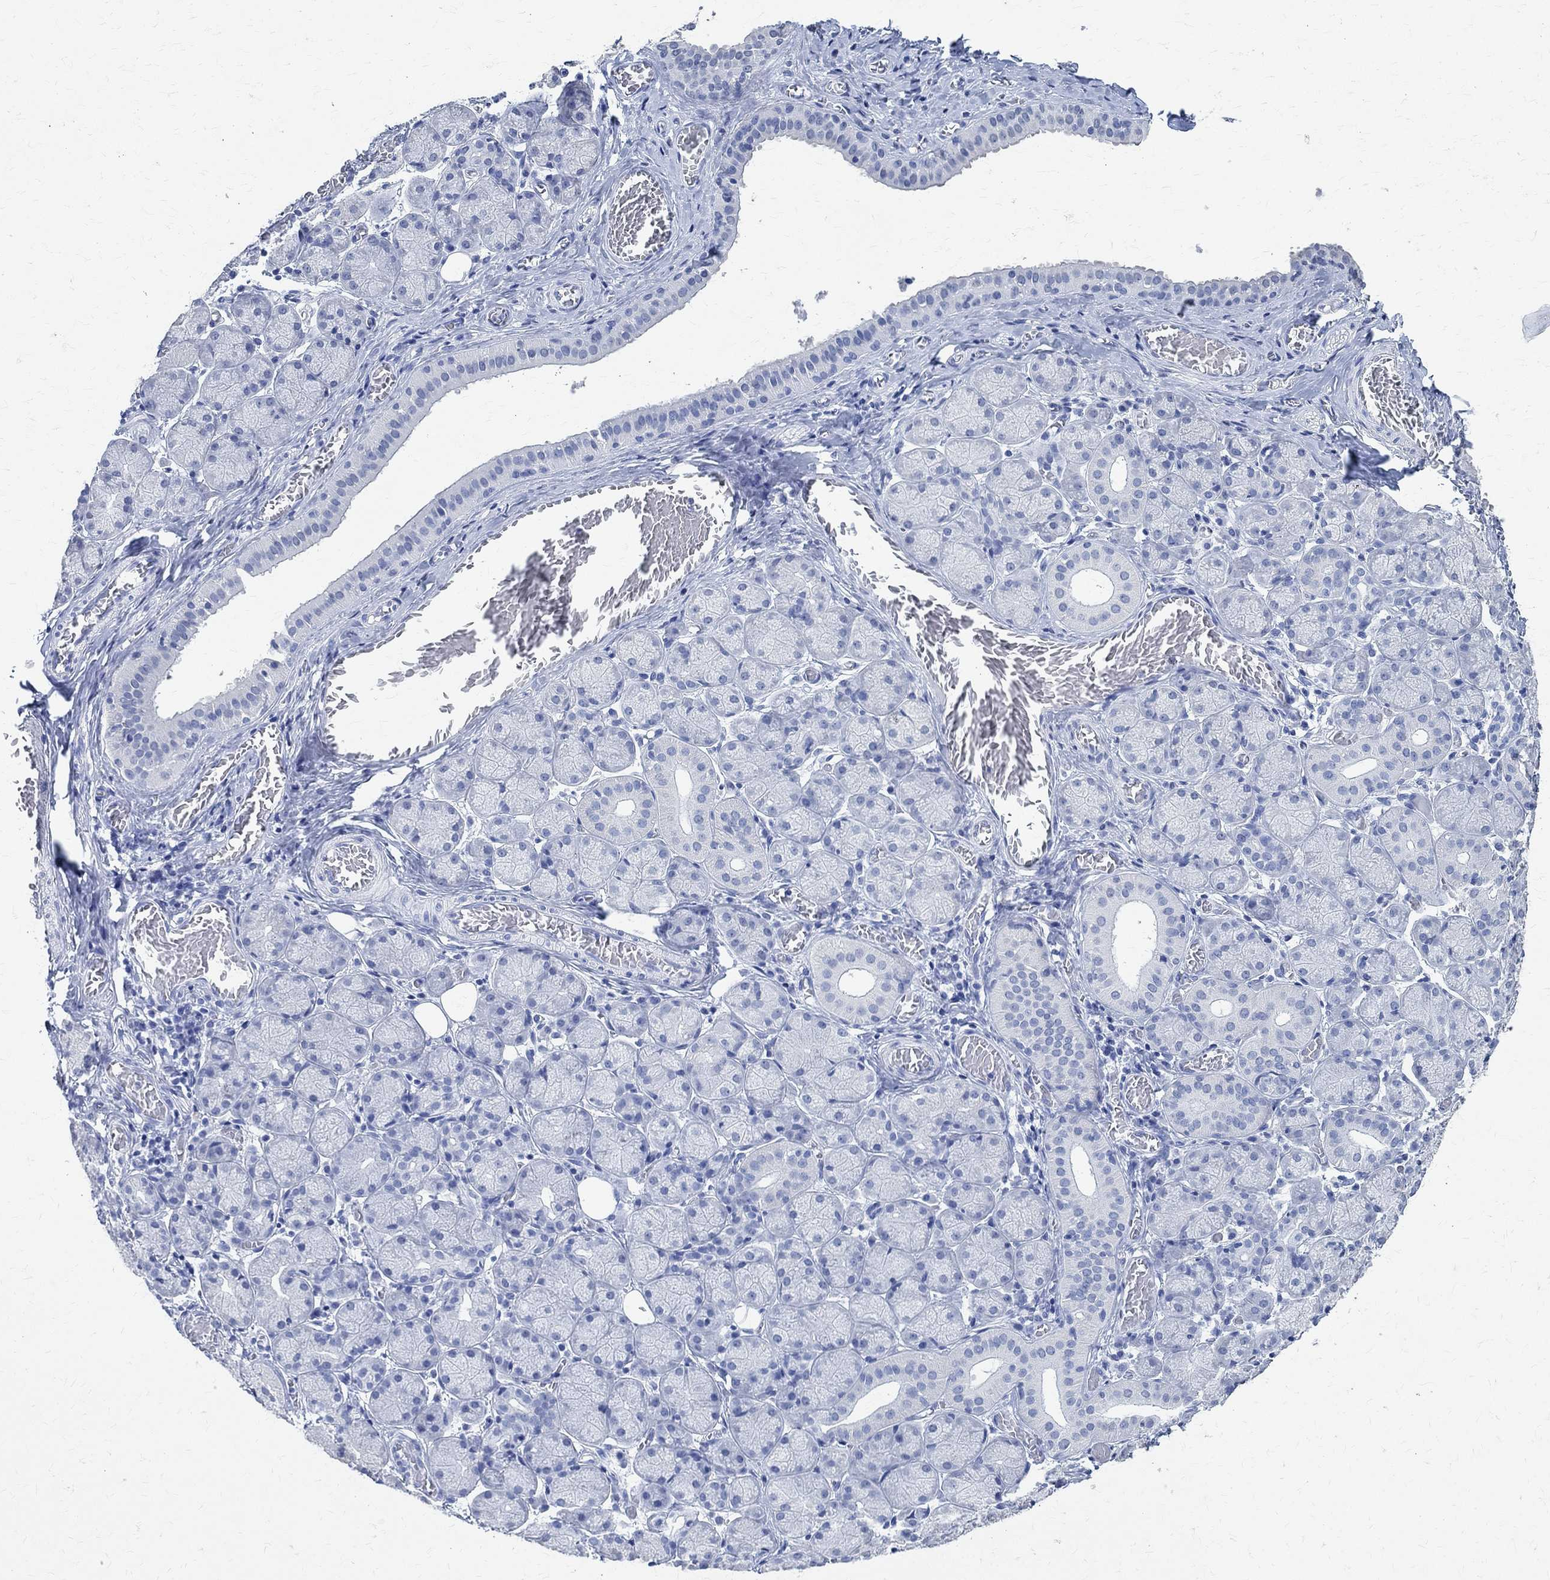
{"staining": {"intensity": "negative", "quantity": "none", "location": "none"}, "tissue": "salivary gland", "cell_type": "Glandular cells", "image_type": "normal", "snomed": [{"axis": "morphology", "description": "Normal tissue, NOS"}, {"axis": "topography", "description": "Salivary gland"}, {"axis": "topography", "description": "Peripheral nerve tissue"}], "caption": "Glandular cells are negative for brown protein staining in benign salivary gland. (Stains: DAB (3,3'-diaminobenzidine) immunohistochemistry (IHC) with hematoxylin counter stain, Microscopy: brightfield microscopy at high magnification).", "gene": "TMEM221", "patient": {"sex": "female", "age": 24}}